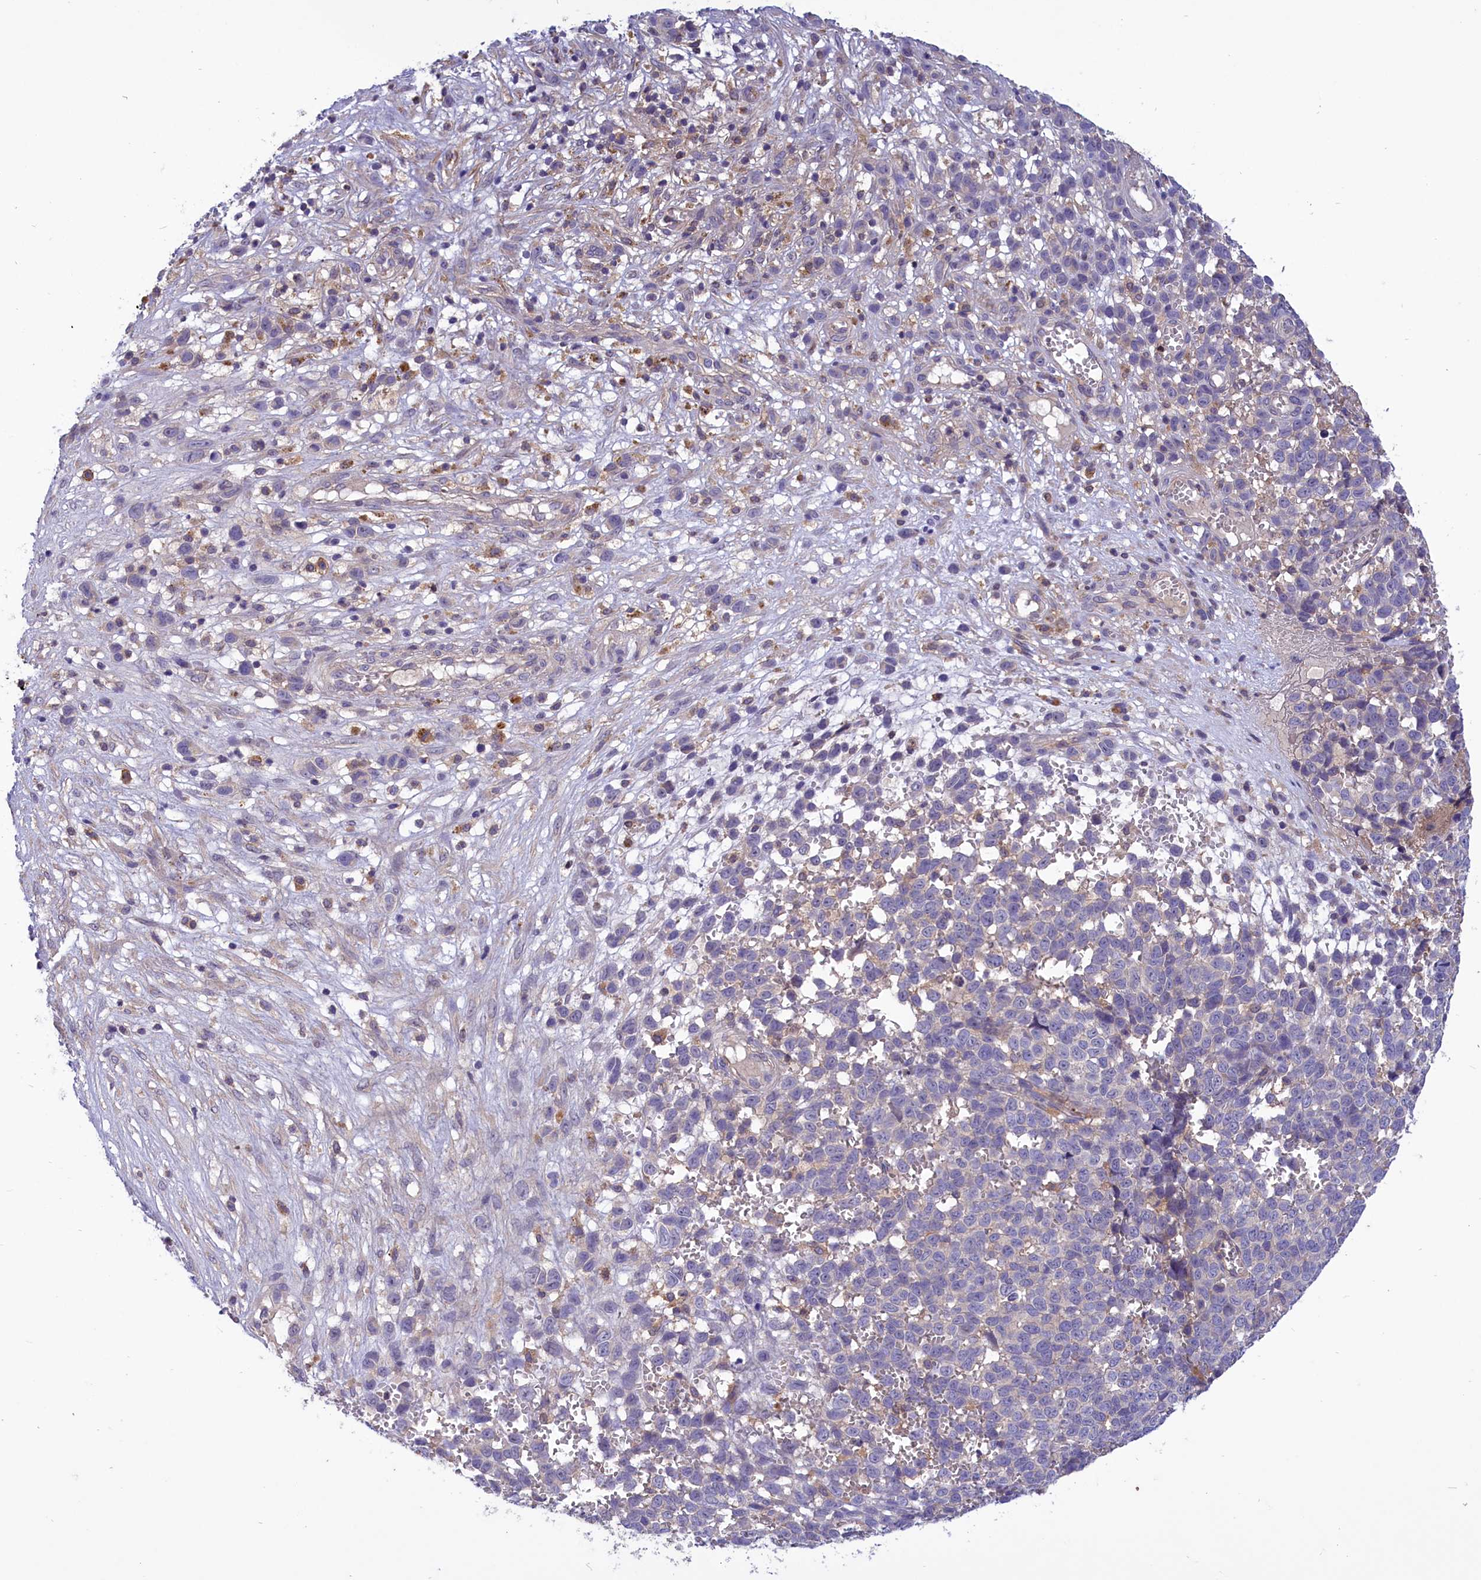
{"staining": {"intensity": "negative", "quantity": "none", "location": "none"}, "tissue": "melanoma", "cell_type": "Tumor cells", "image_type": "cancer", "snomed": [{"axis": "morphology", "description": "Malignant melanoma, NOS"}, {"axis": "topography", "description": "Nose, NOS"}], "caption": "A micrograph of human melanoma is negative for staining in tumor cells.", "gene": "AMDHD2", "patient": {"sex": "female", "age": 48}}